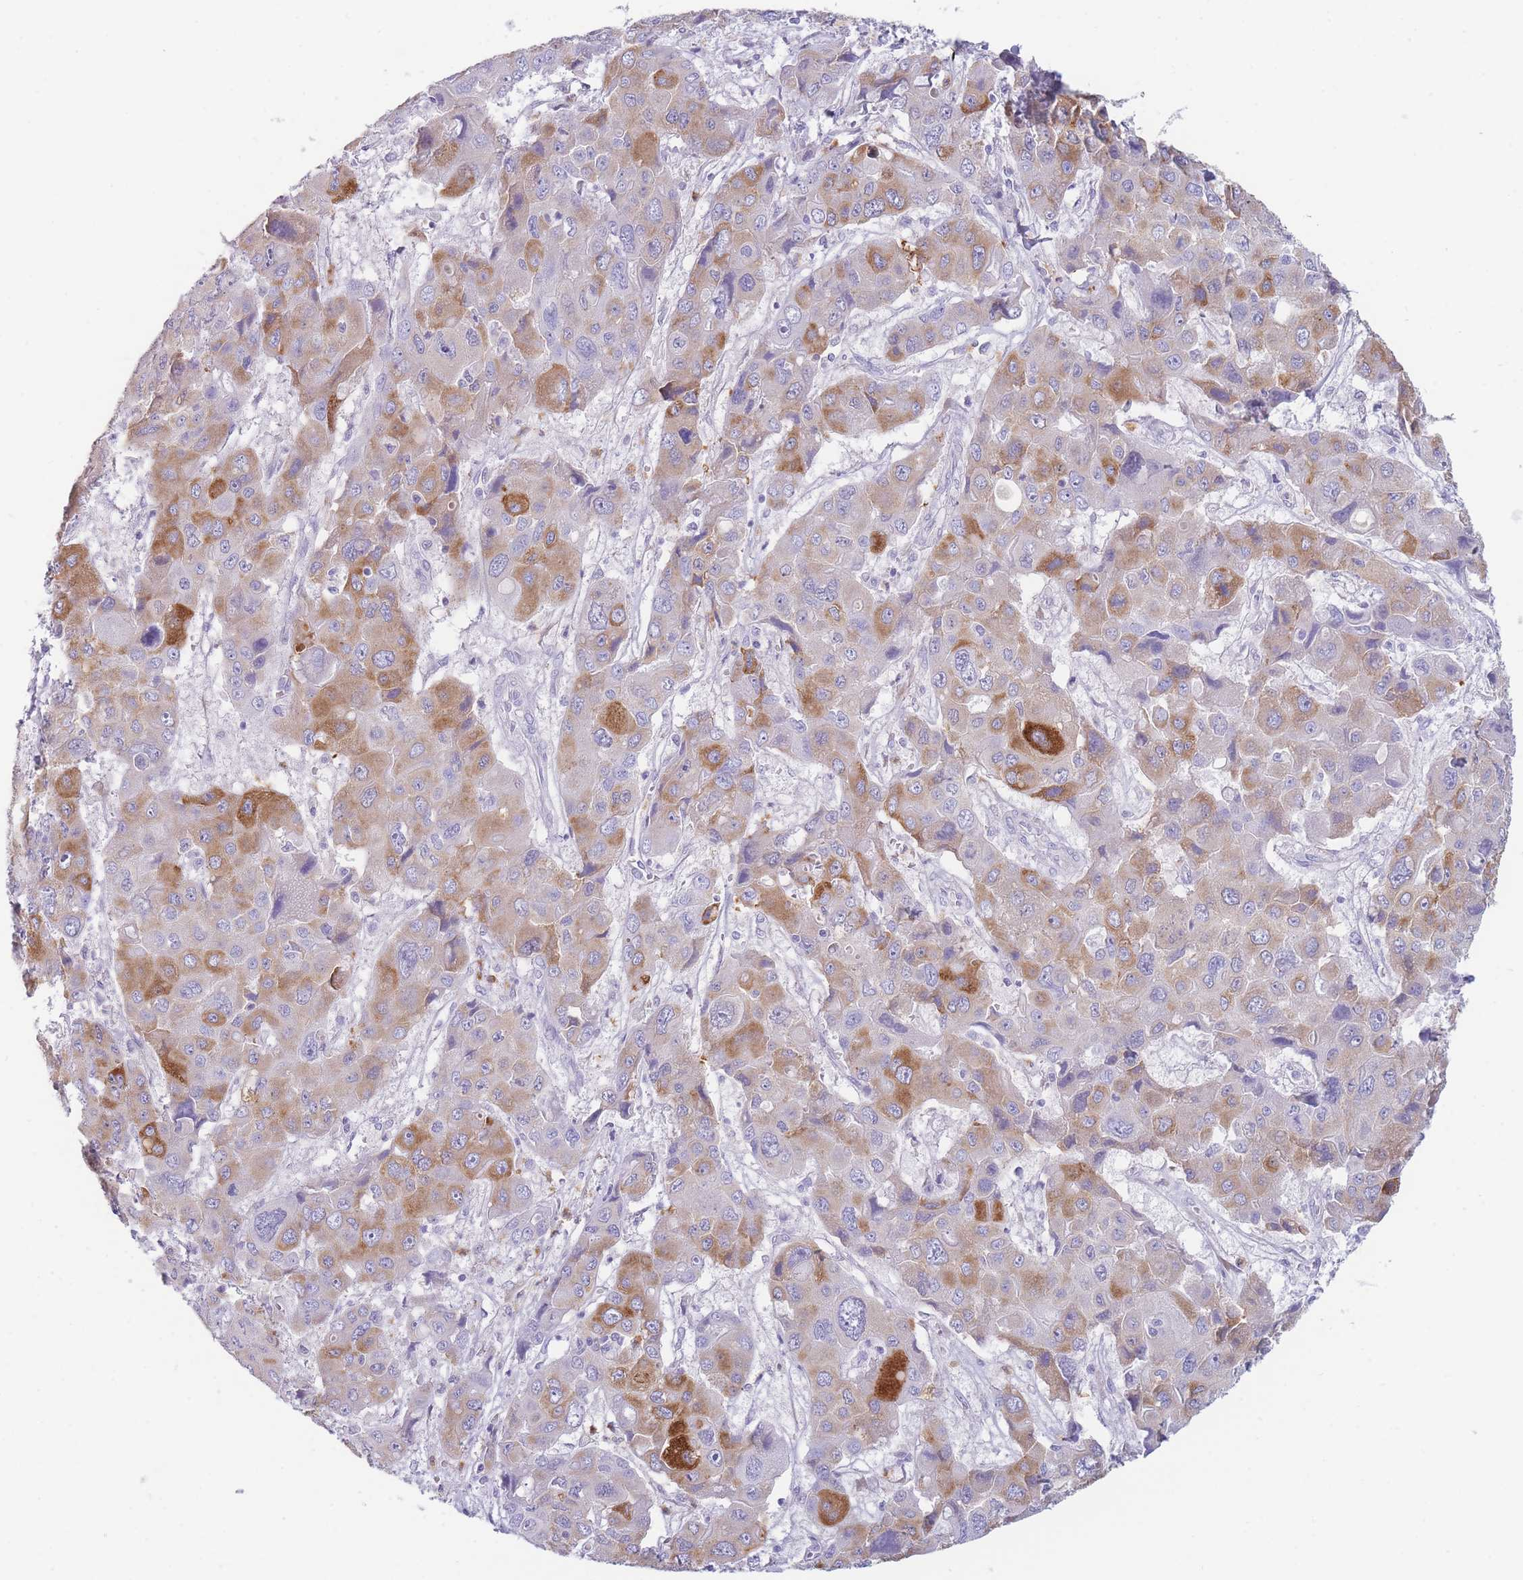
{"staining": {"intensity": "moderate", "quantity": "25%-75%", "location": "cytoplasmic/membranous"}, "tissue": "liver cancer", "cell_type": "Tumor cells", "image_type": "cancer", "snomed": [{"axis": "morphology", "description": "Cholangiocarcinoma"}, {"axis": "topography", "description": "Liver"}], "caption": "This histopathology image exhibits immunohistochemistry staining of liver cancer, with medium moderate cytoplasmic/membranous positivity in approximately 25%-75% of tumor cells.", "gene": "ZNF627", "patient": {"sex": "male", "age": 67}}